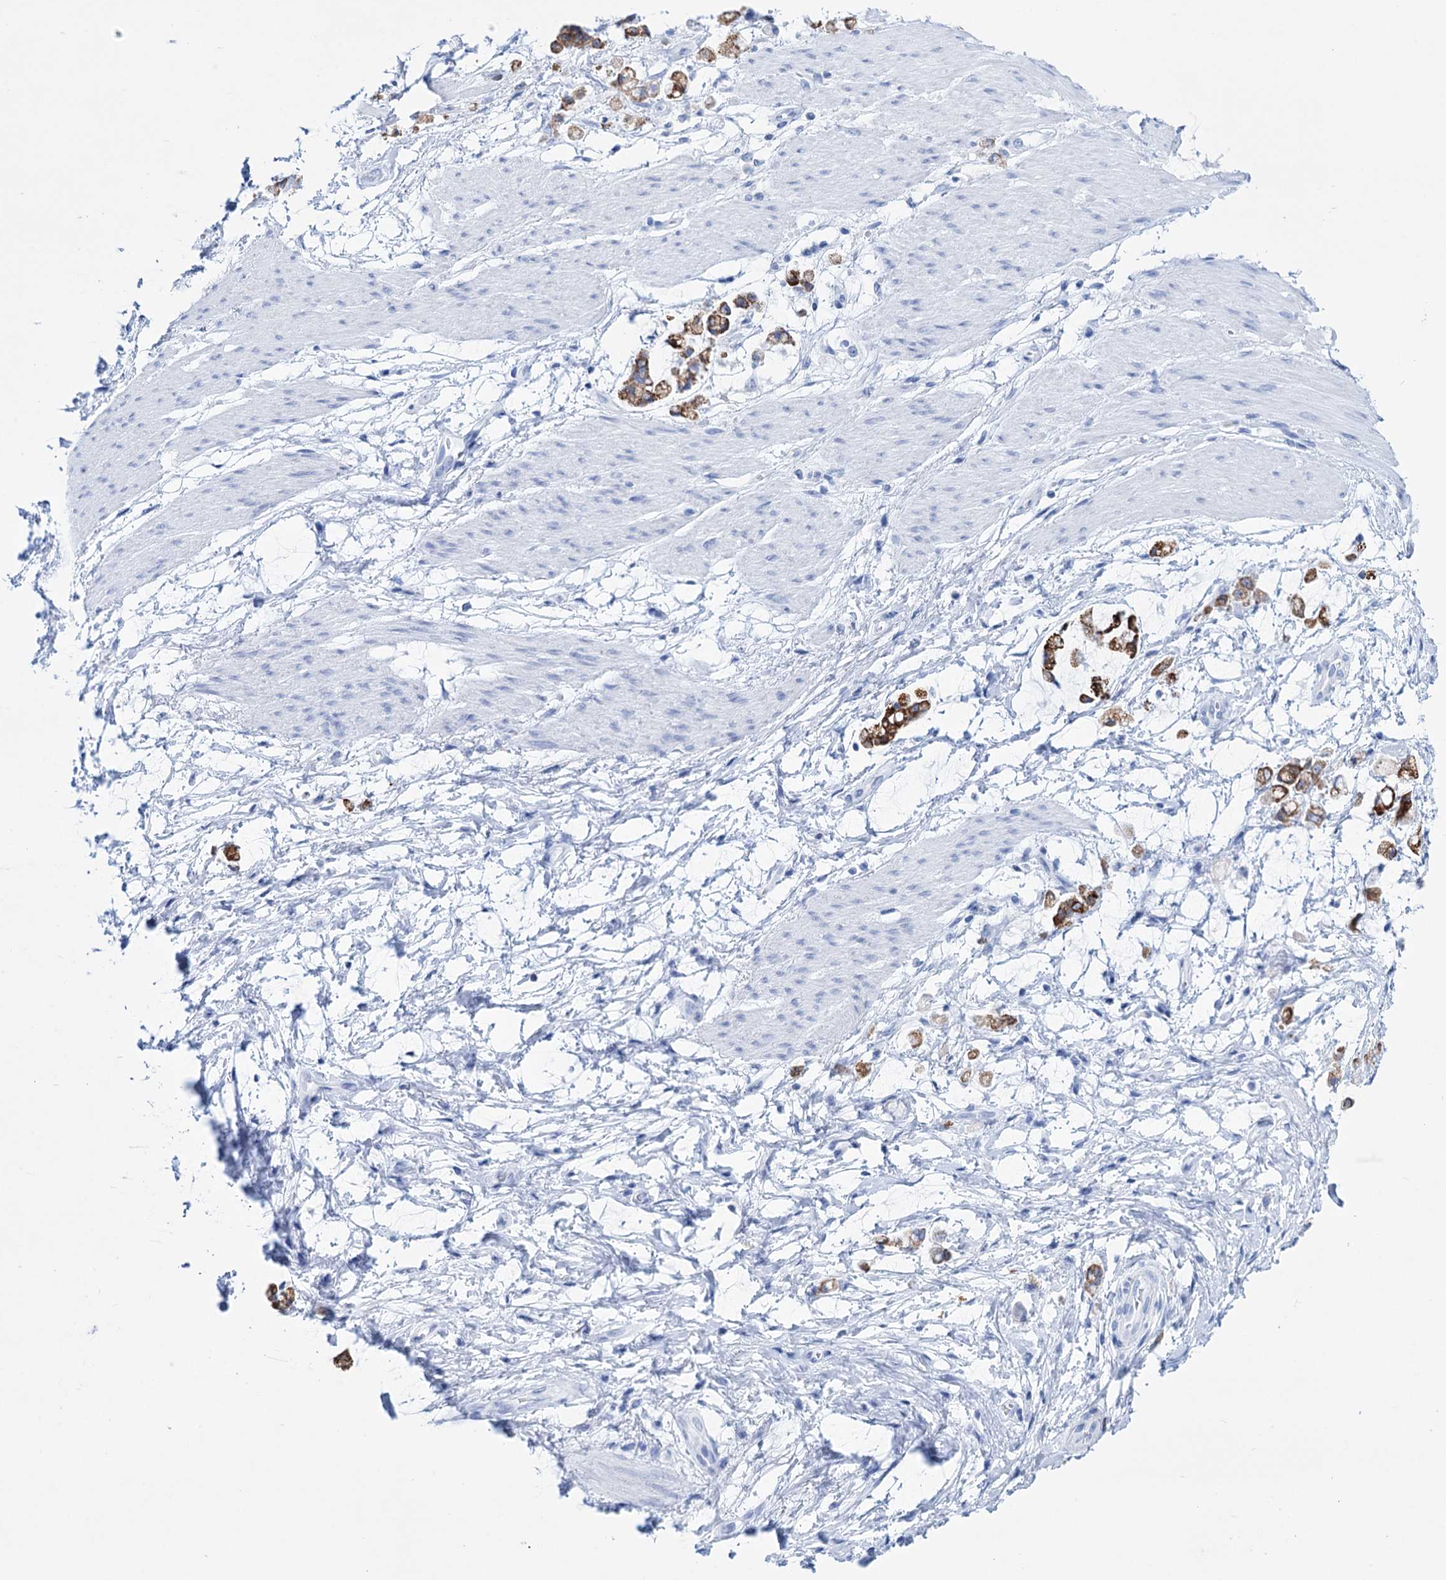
{"staining": {"intensity": "moderate", "quantity": ">75%", "location": "cytoplasmic/membranous"}, "tissue": "stomach cancer", "cell_type": "Tumor cells", "image_type": "cancer", "snomed": [{"axis": "morphology", "description": "Adenocarcinoma, NOS"}, {"axis": "topography", "description": "Stomach"}], "caption": "Human stomach cancer (adenocarcinoma) stained for a protein (brown) exhibits moderate cytoplasmic/membranous positive staining in approximately >75% of tumor cells.", "gene": "FBXW12", "patient": {"sex": "female", "age": 60}}